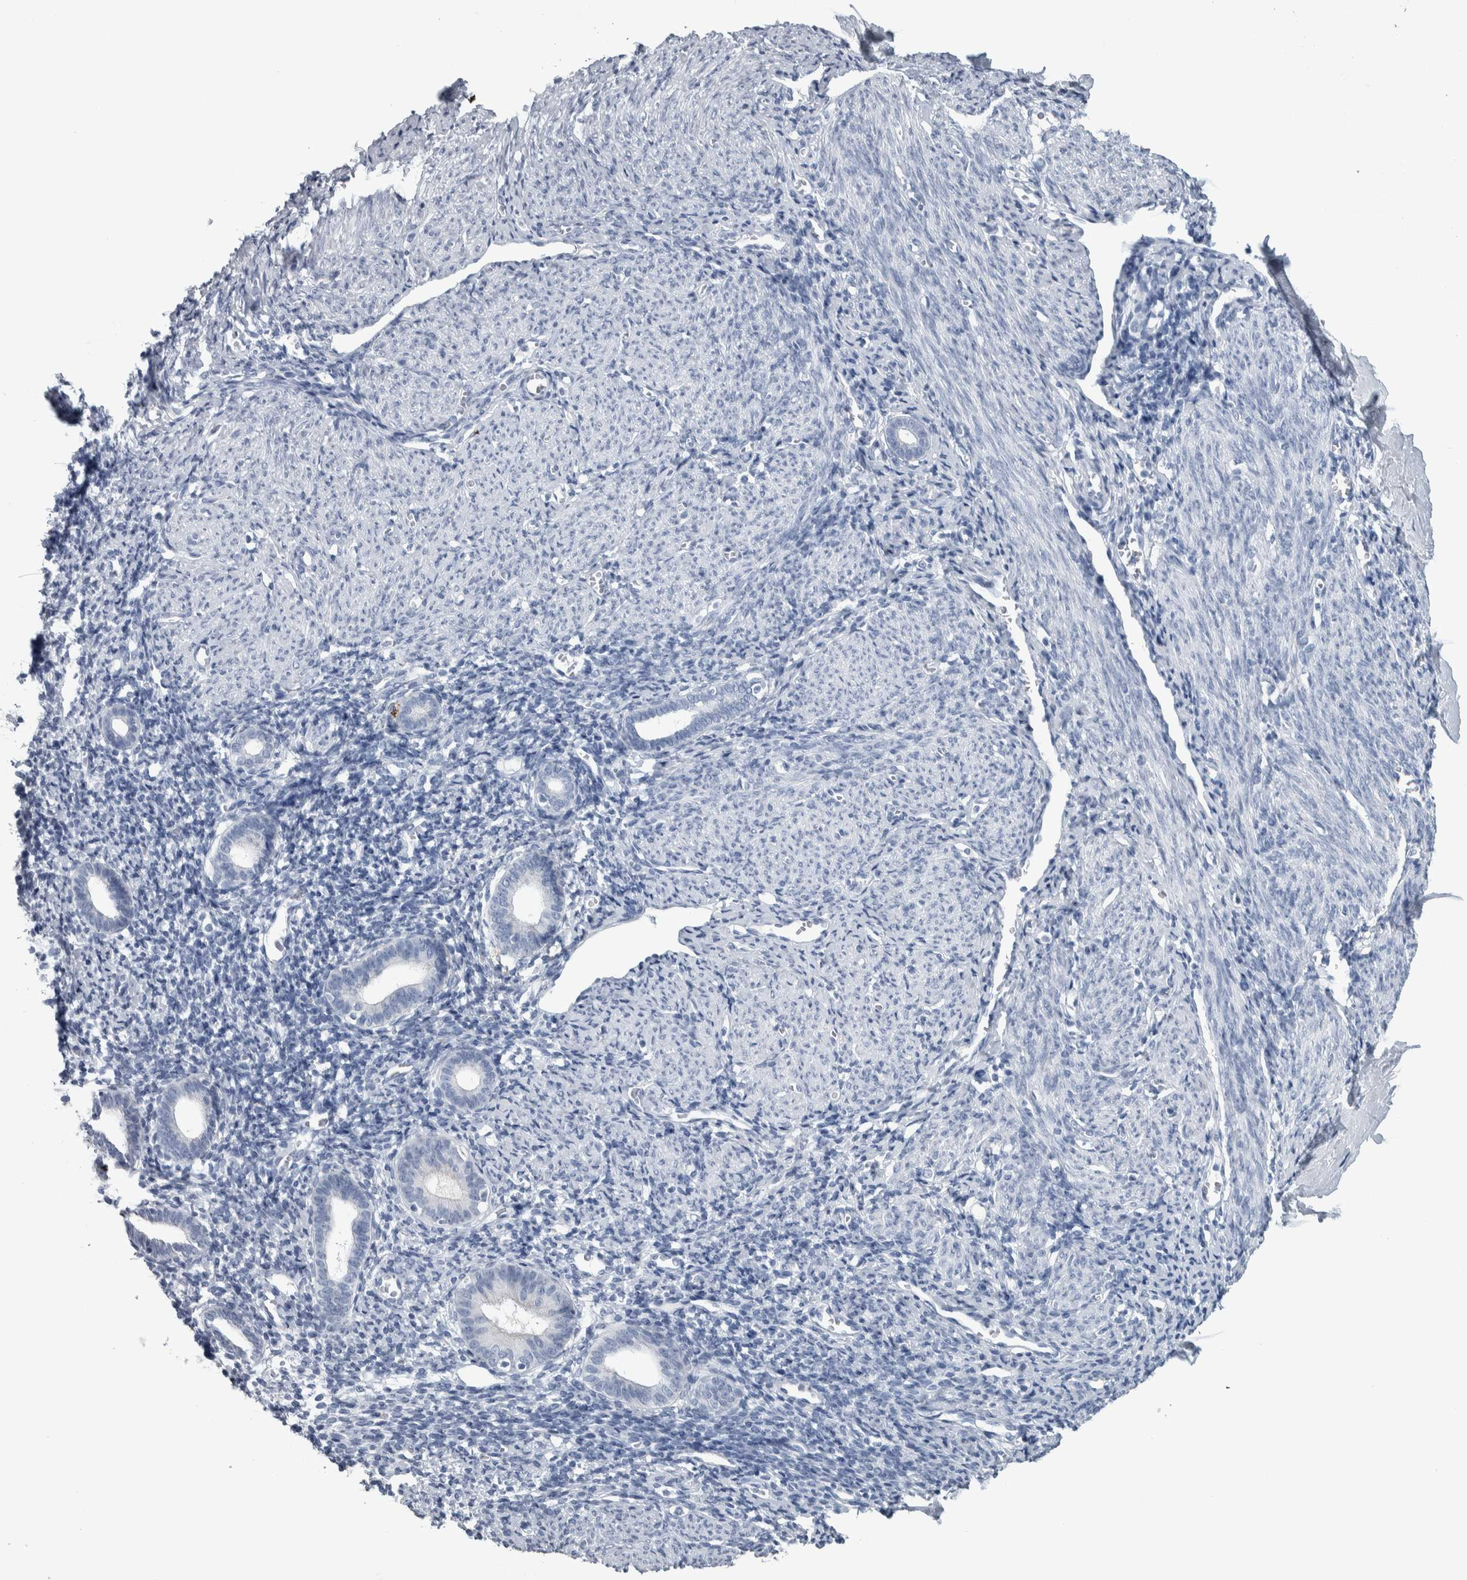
{"staining": {"intensity": "negative", "quantity": "none", "location": "none"}, "tissue": "endometrium", "cell_type": "Cells in endometrial stroma", "image_type": "normal", "snomed": [{"axis": "morphology", "description": "Normal tissue, NOS"}, {"axis": "morphology", "description": "Adenocarcinoma, NOS"}, {"axis": "topography", "description": "Endometrium"}], "caption": "IHC histopathology image of normal endometrium: human endometrium stained with DAB reveals no significant protein staining in cells in endometrial stroma.", "gene": "CDH17", "patient": {"sex": "female", "age": 57}}